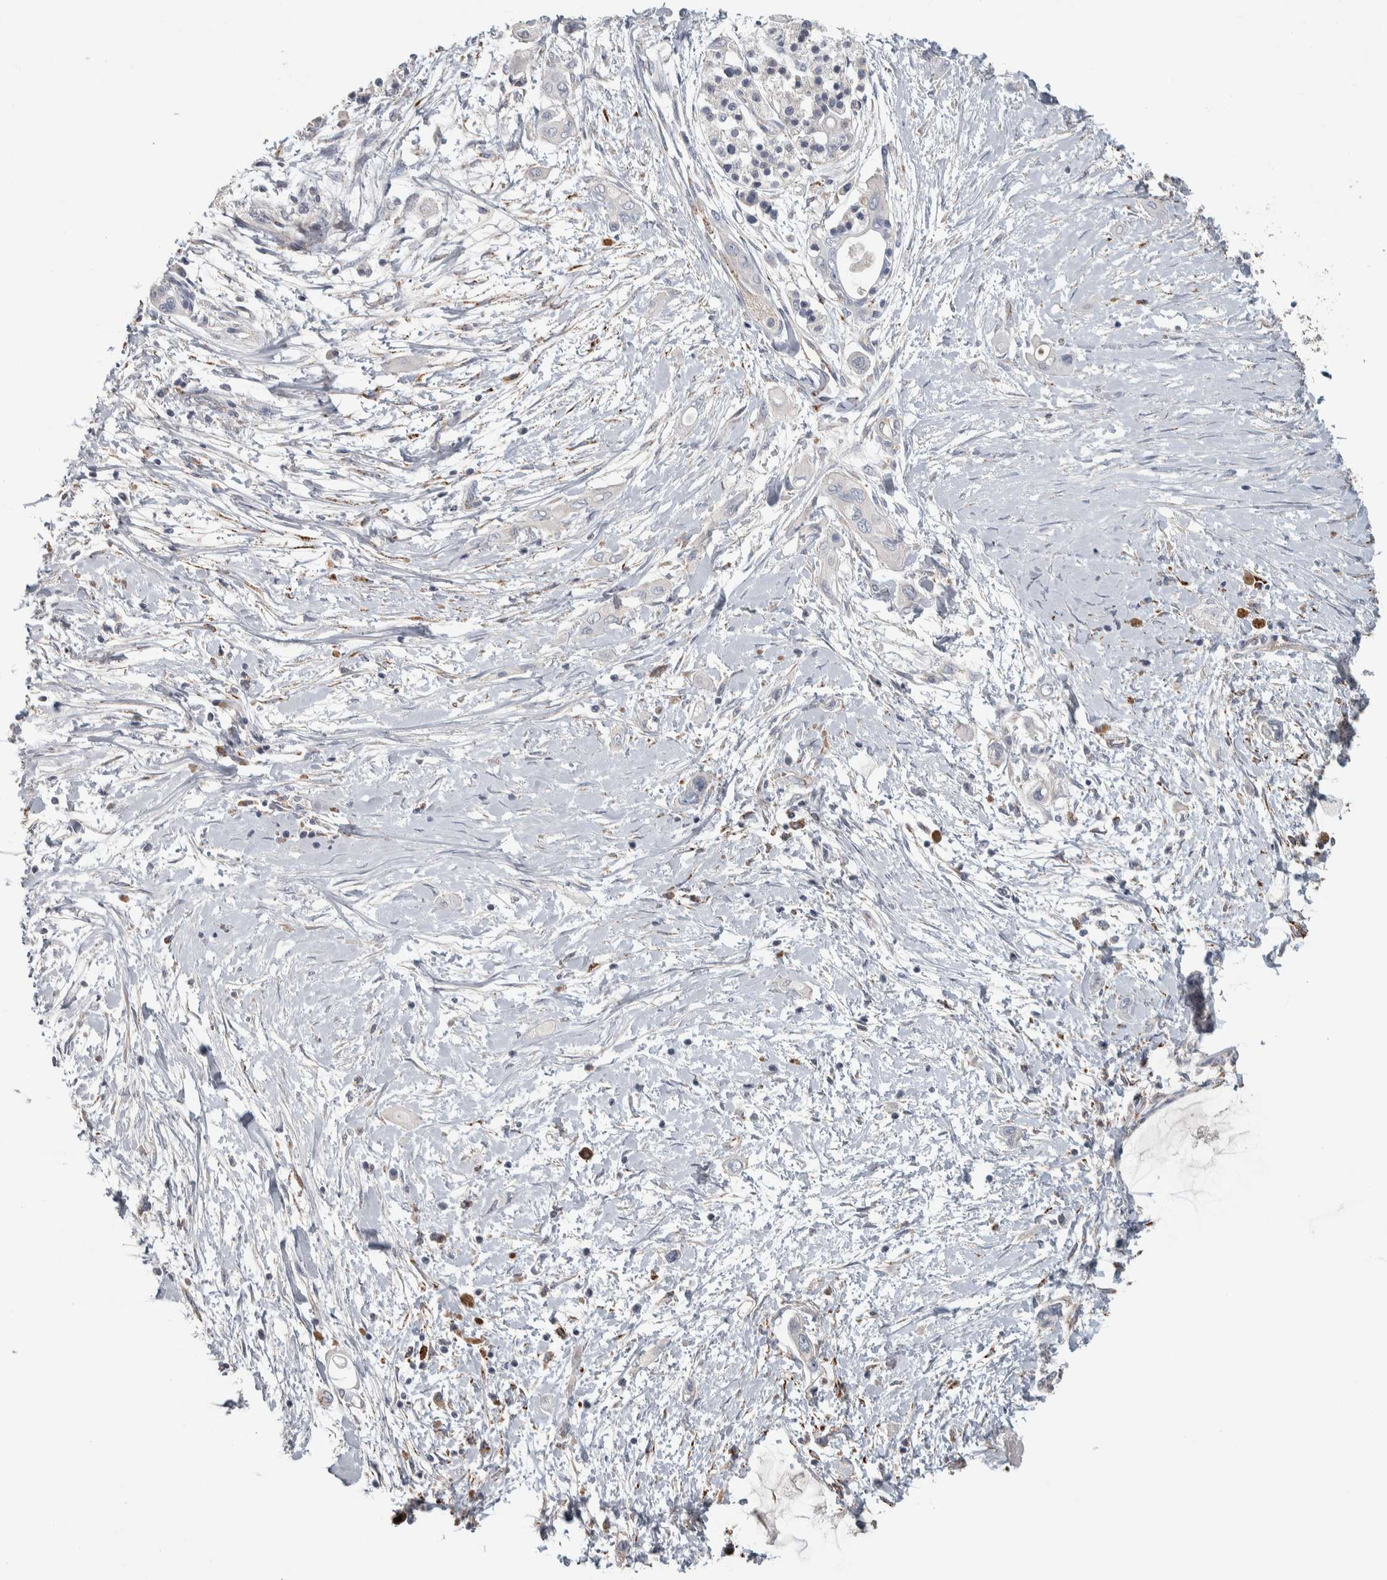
{"staining": {"intensity": "negative", "quantity": "none", "location": "none"}, "tissue": "pancreatic cancer", "cell_type": "Tumor cells", "image_type": "cancer", "snomed": [{"axis": "morphology", "description": "Adenocarcinoma, NOS"}, {"axis": "topography", "description": "Pancreas"}], "caption": "Immunohistochemistry histopathology image of human pancreatic cancer (adenocarcinoma) stained for a protein (brown), which demonstrates no positivity in tumor cells.", "gene": "FAM78A", "patient": {"sex": "male", "age": 59}}